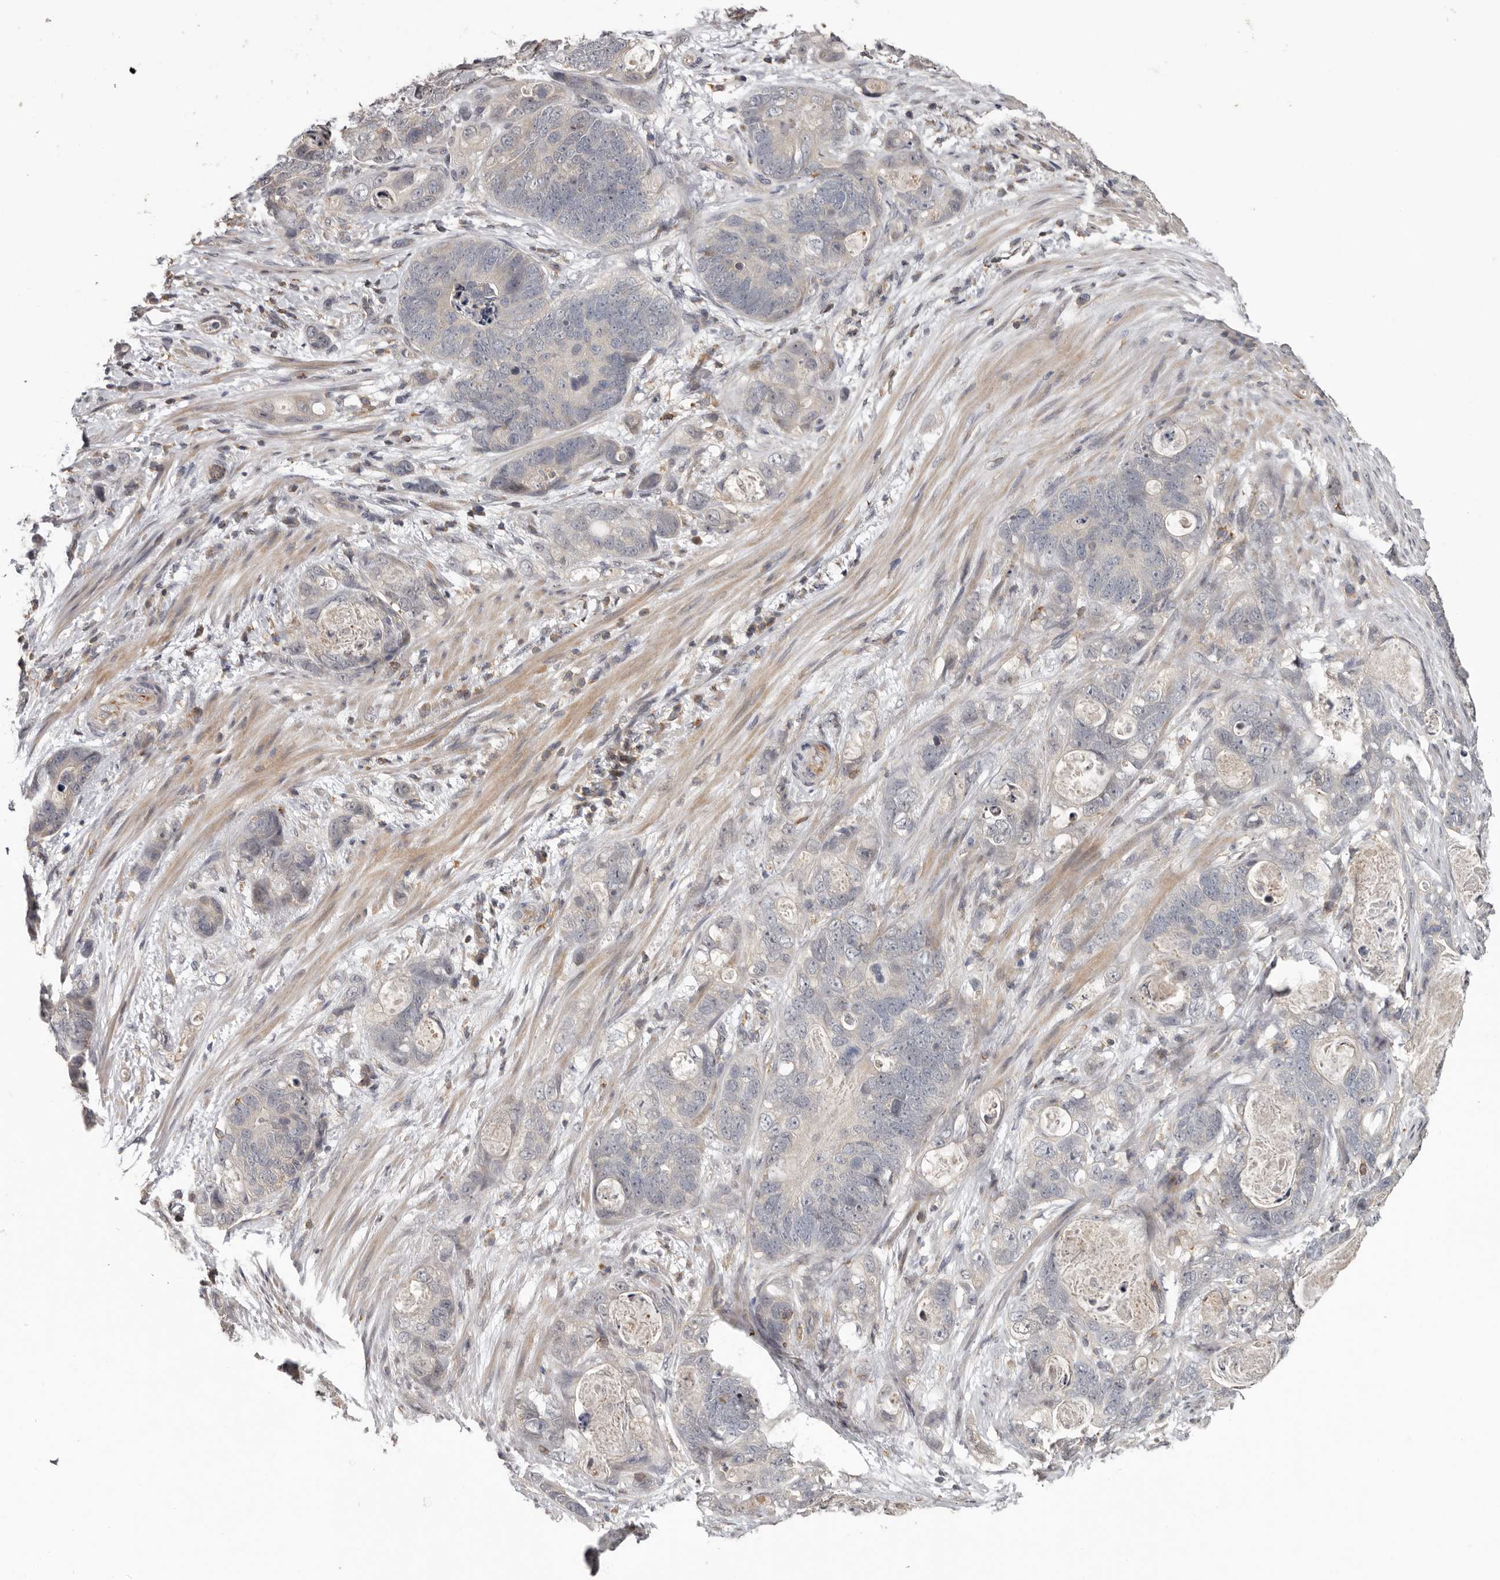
{"staining": {"intensity": "negative", "quantity": "none", "location": "none"}, "tissue": "stomach cancer", "cell_type": "Tumor cells", "image_type": "cancer", "snomed": [{"axis": "morphology", "description": "Normal tissue, NOS"}, {"axis": "morphology", "description": "Adenocarcinoma, NOS"}, {"axis": "topography", "description": "Stomach"}], "caption": "The immunohistochemistry (IHC) histopathology image has no significant expression in tumor cells of stomach cancer tissue.", "gene": "ANKRD44", "patient": {"sex": "female", "age": 89}}